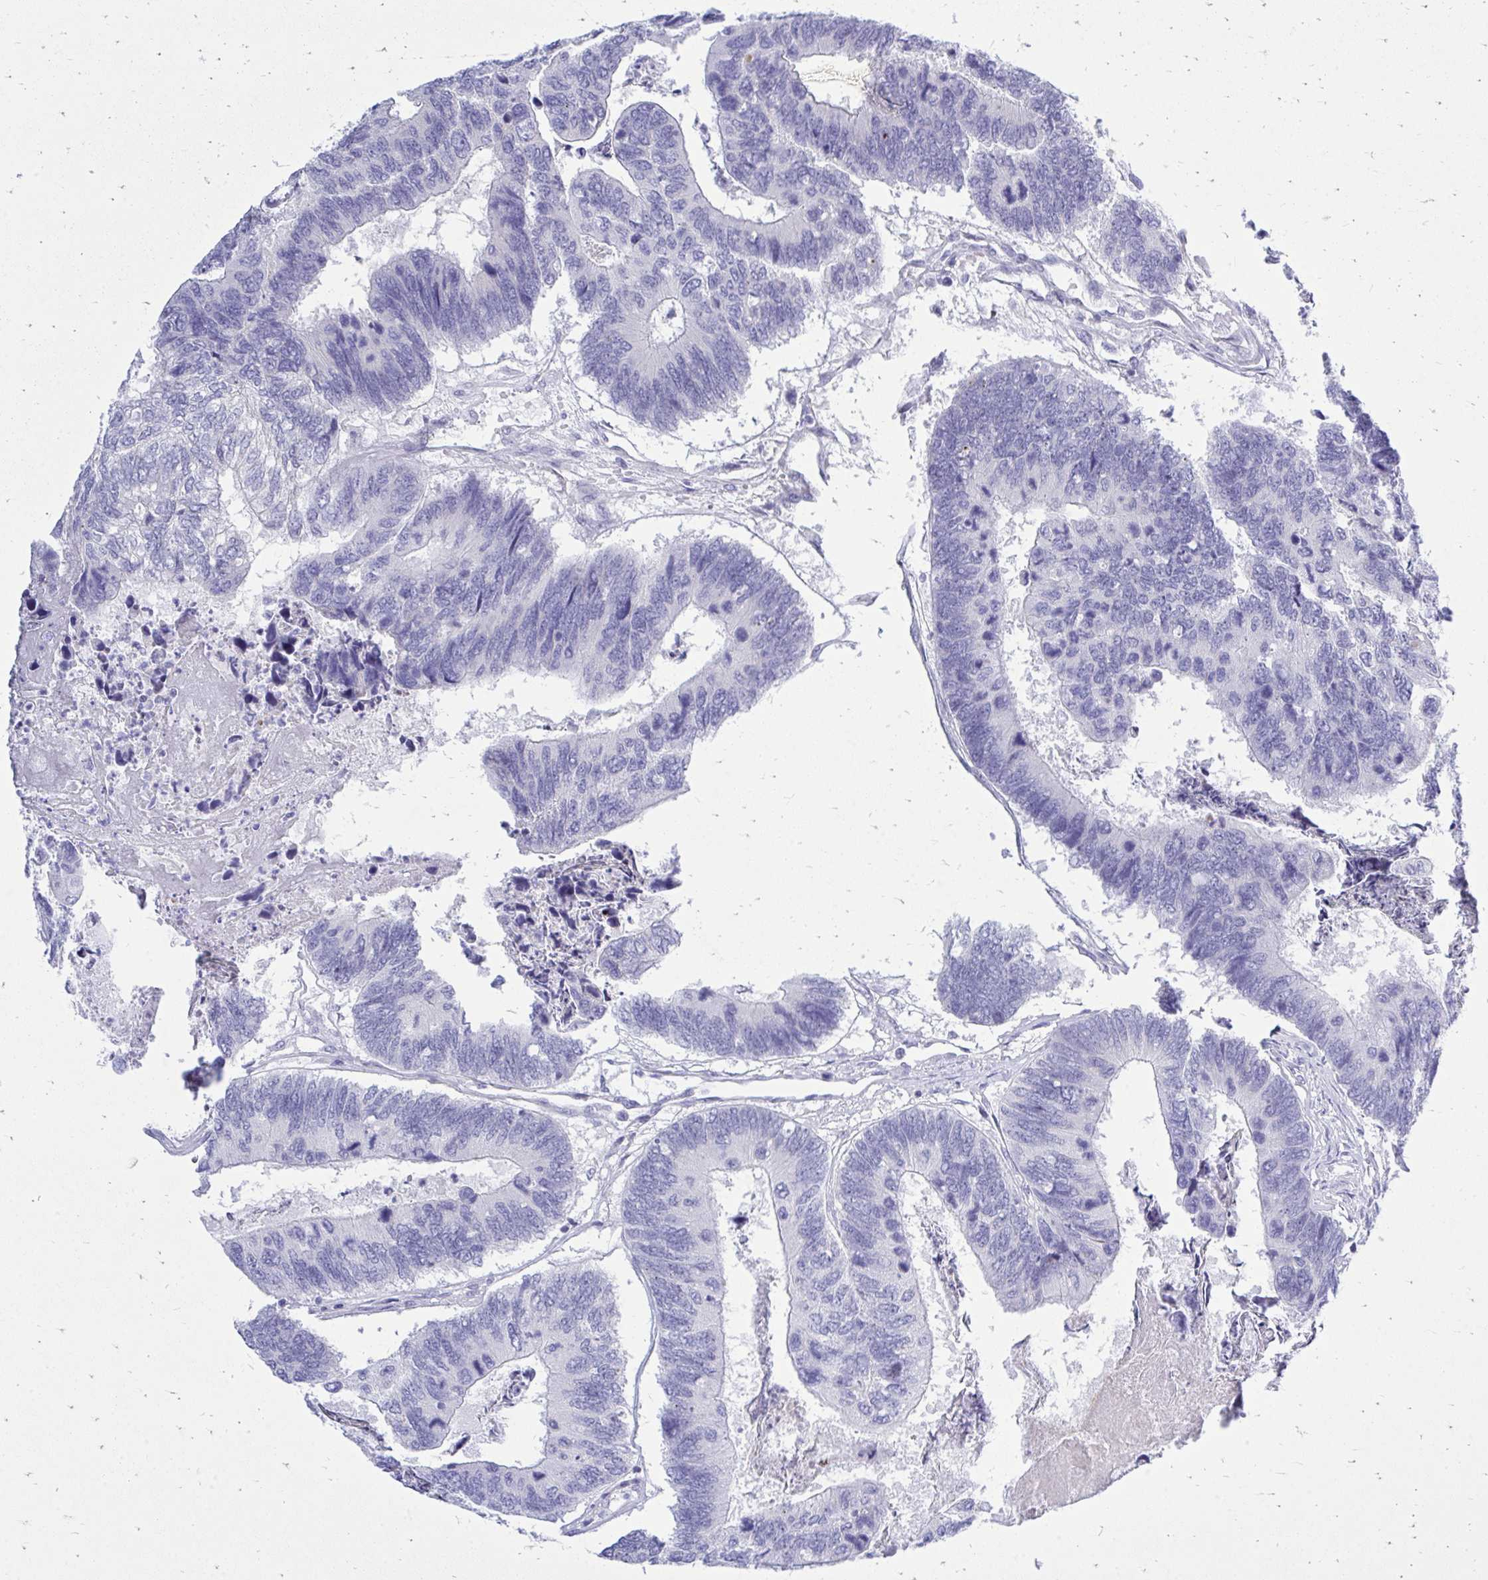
{"staining": {"intensity": "negative", "quantity": "none", "location": "none"}, "tissue": "colorectal cancer", "cell_type": "Tumor cells", "image_type": "cancer", "snomed": [{"axis": "morphology", "description": "Adenocarcinoma, NOS"}, {"axis": "topography", "description": "Colon"}], "caption": "Immunohistochemical staining of adenocarcinoma (colorectal) exhibits no significant expression in tumor cells.", "gene": "GABRA1", "patient": {"sex": "female", "age": 67}}